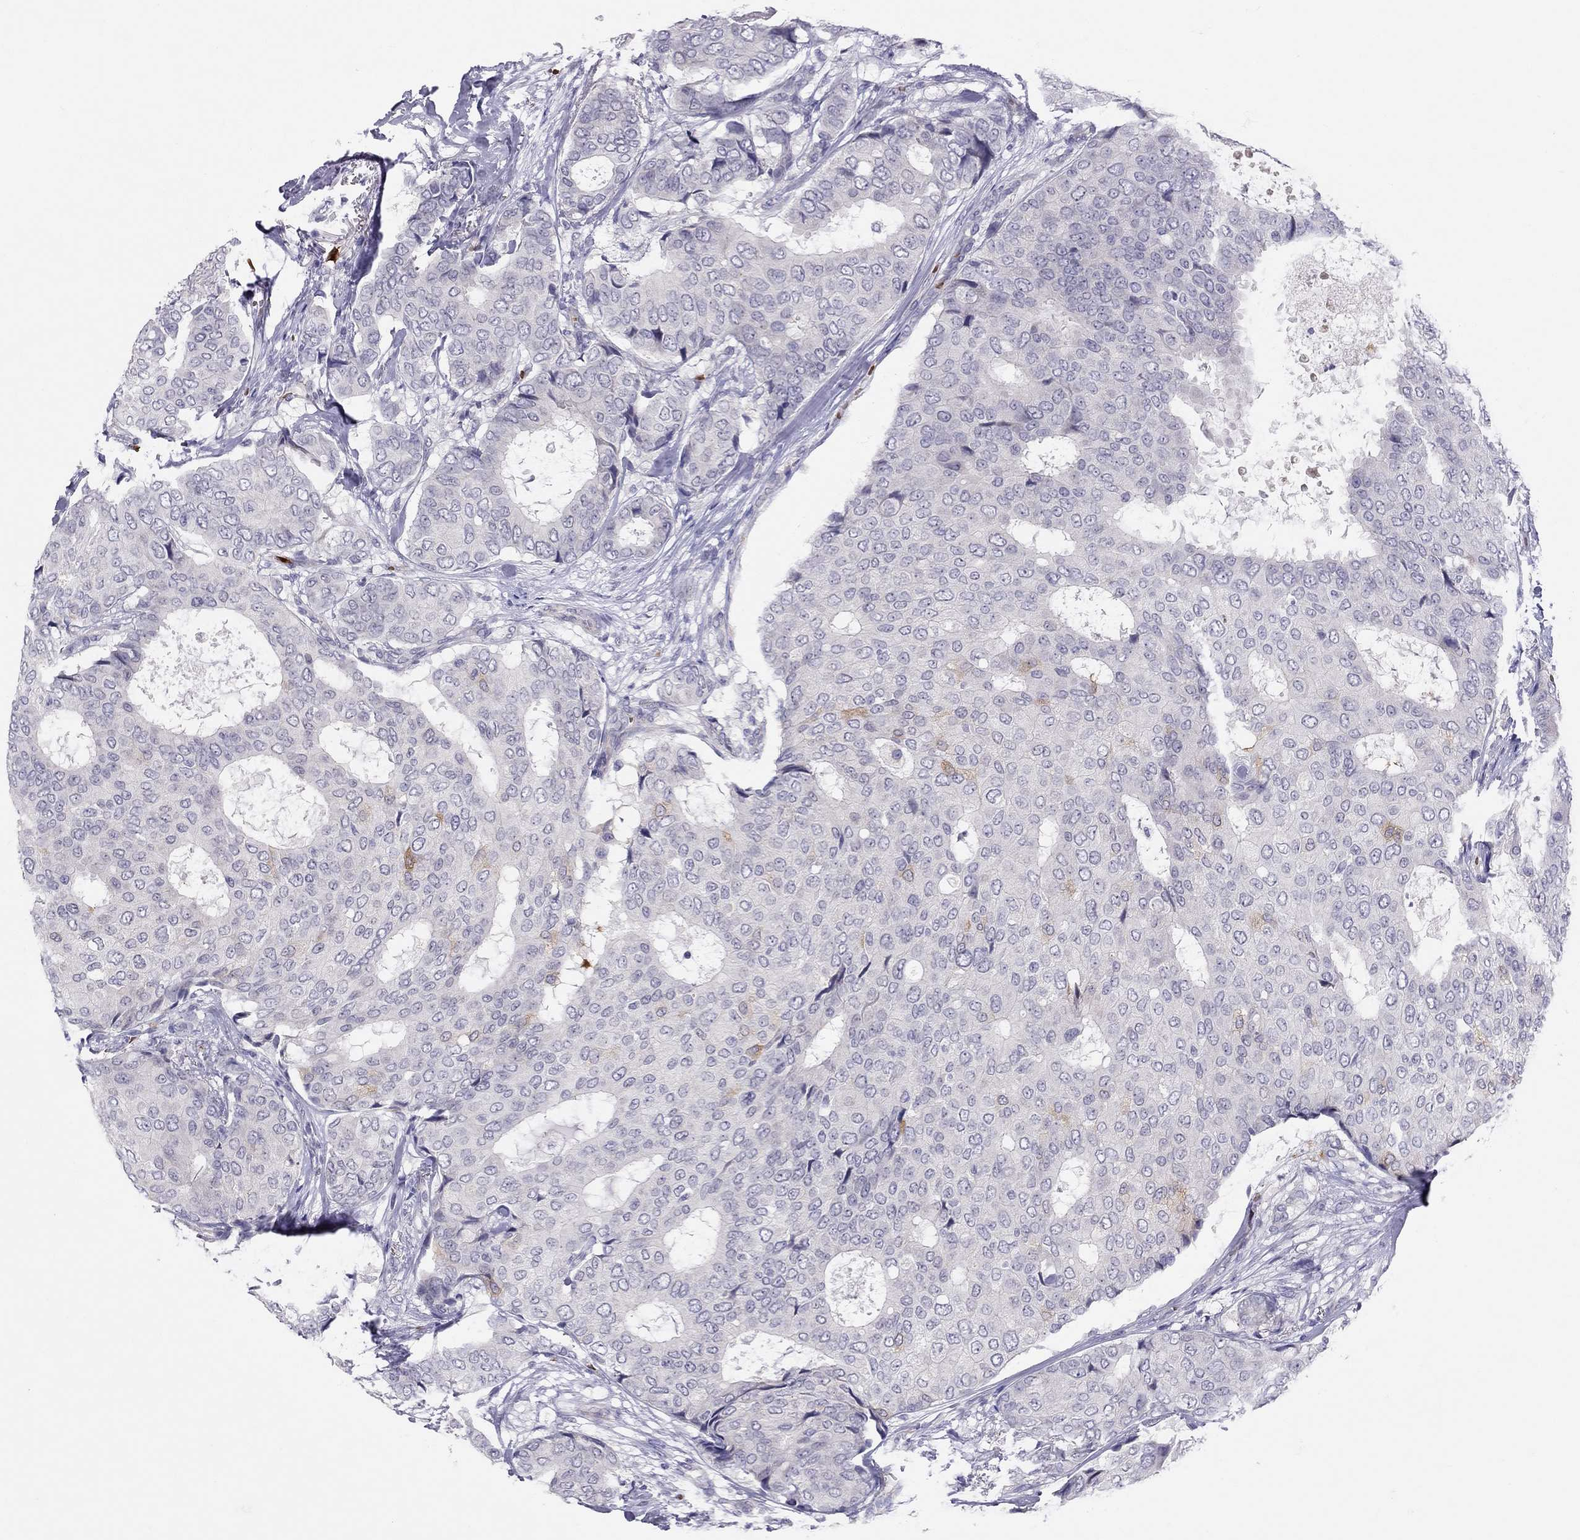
{"staining": {"intensity": "weak", "quantity": "<25%", "location": "cytoplasmic/membranous"}, "tissue": "breast cancer", "cell_type": "Tumor cells", "image_type": "cancer", "snomed": [{"axis": "morphology", "description": "Duct carcinoma"}, {"axis": "topography", "description": "Breast"}], "caption": "Breast cancer (infiltrating ductal carcinoma) stained for a protein using IHC exhibits no expression tumor cells.", "gene": "FRMD1", "patient": {"sex": "female", "age": 75}}